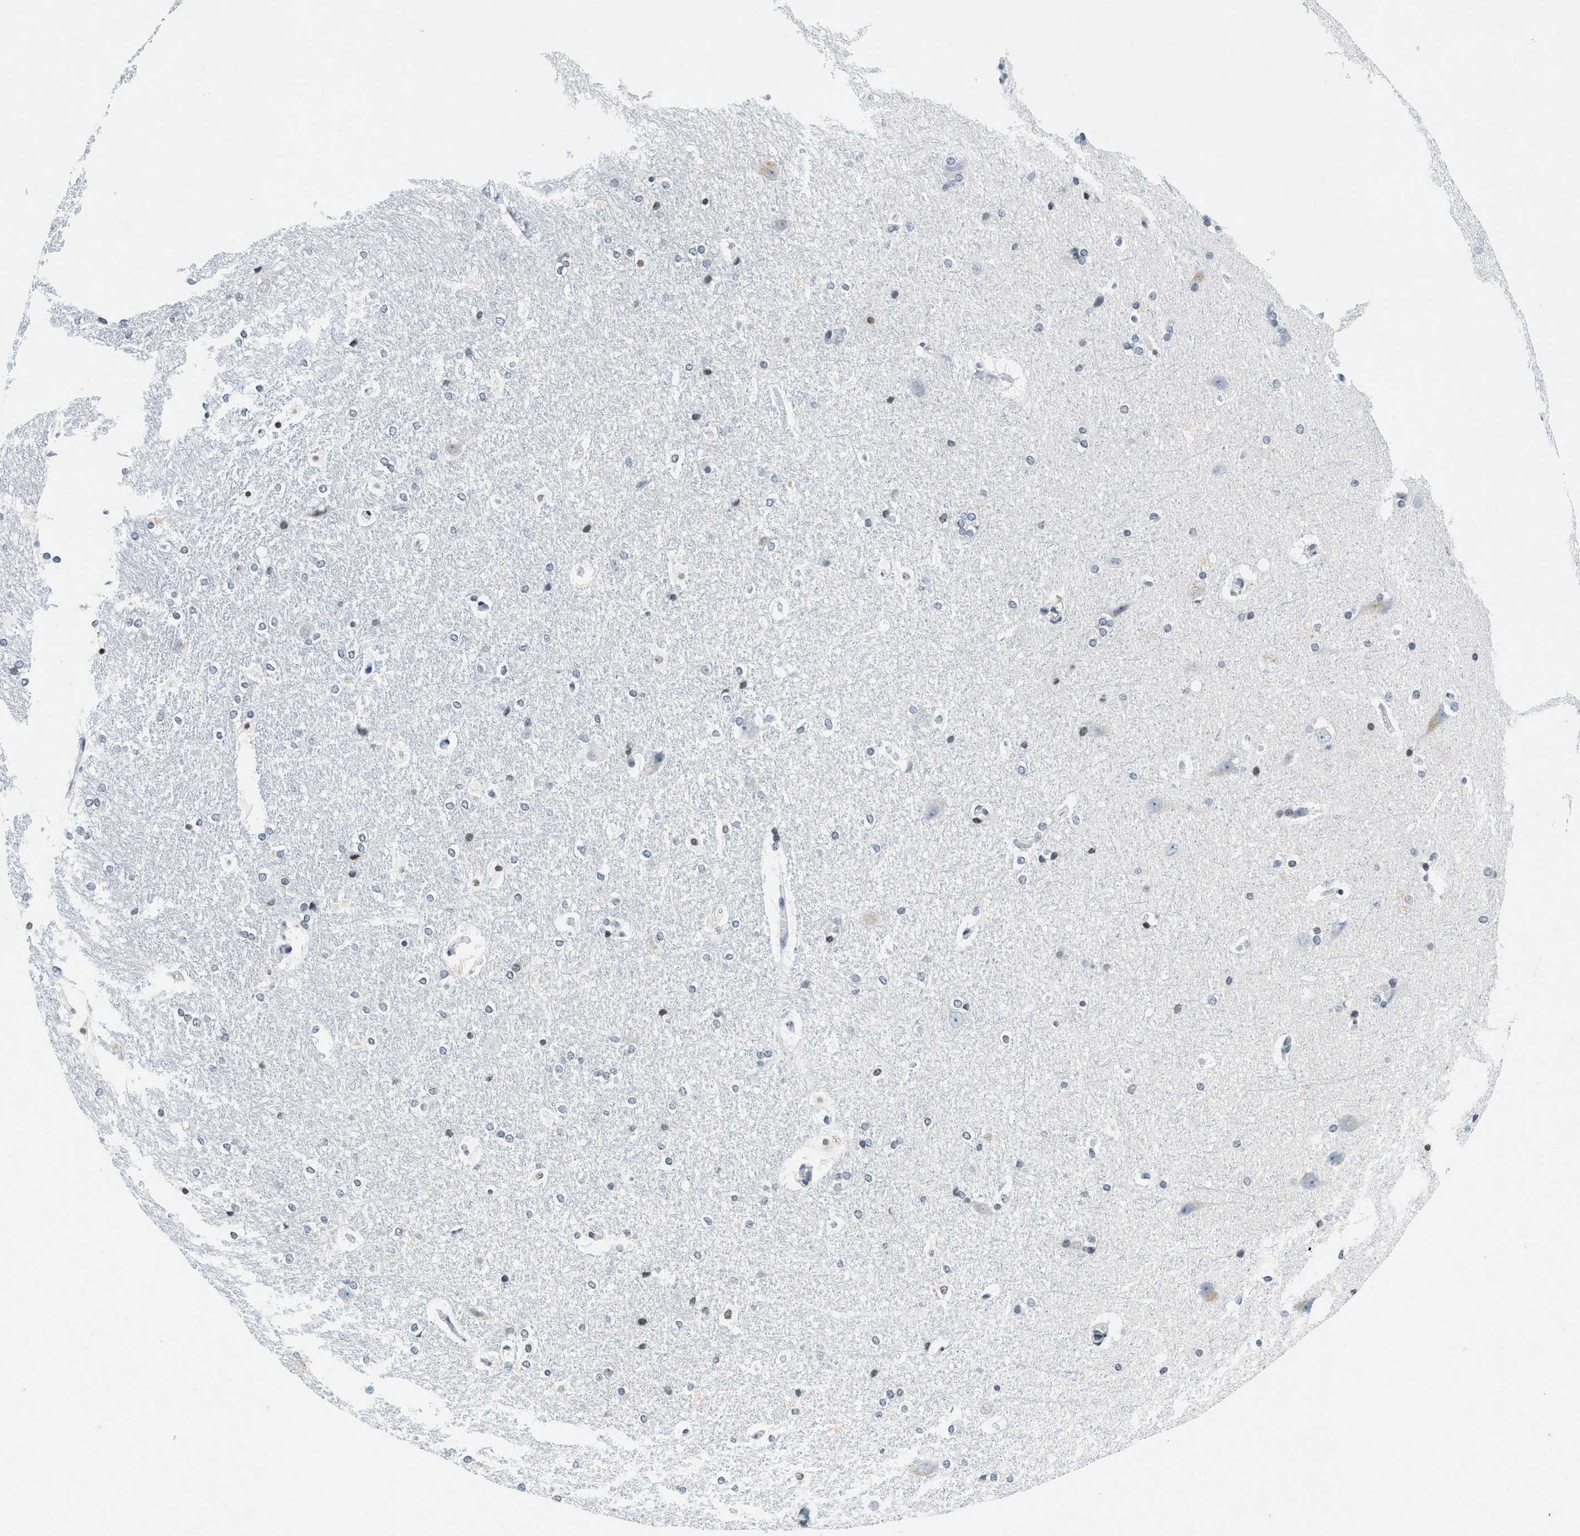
{"staining": {"intensity": "moderate", "quantity": "25%-75%", "location": "nuclear"}, "tissue": "hippocampus", "cell_type": "Glial cells", "image_type": "normal", "snomed": [{"axis": "morphology", "description": "Normal tissue, NOS"}, {"axis": "topography", "description": "Hippocampus"}], "caption": "Benign hippocampus was stained to show a protein in brown. There is medium levels of moderate nuclear staining in approximately 25%-75% of glial cells.", "gene": "UVRAG", "patient": {"sex": "female", "age": 19}}